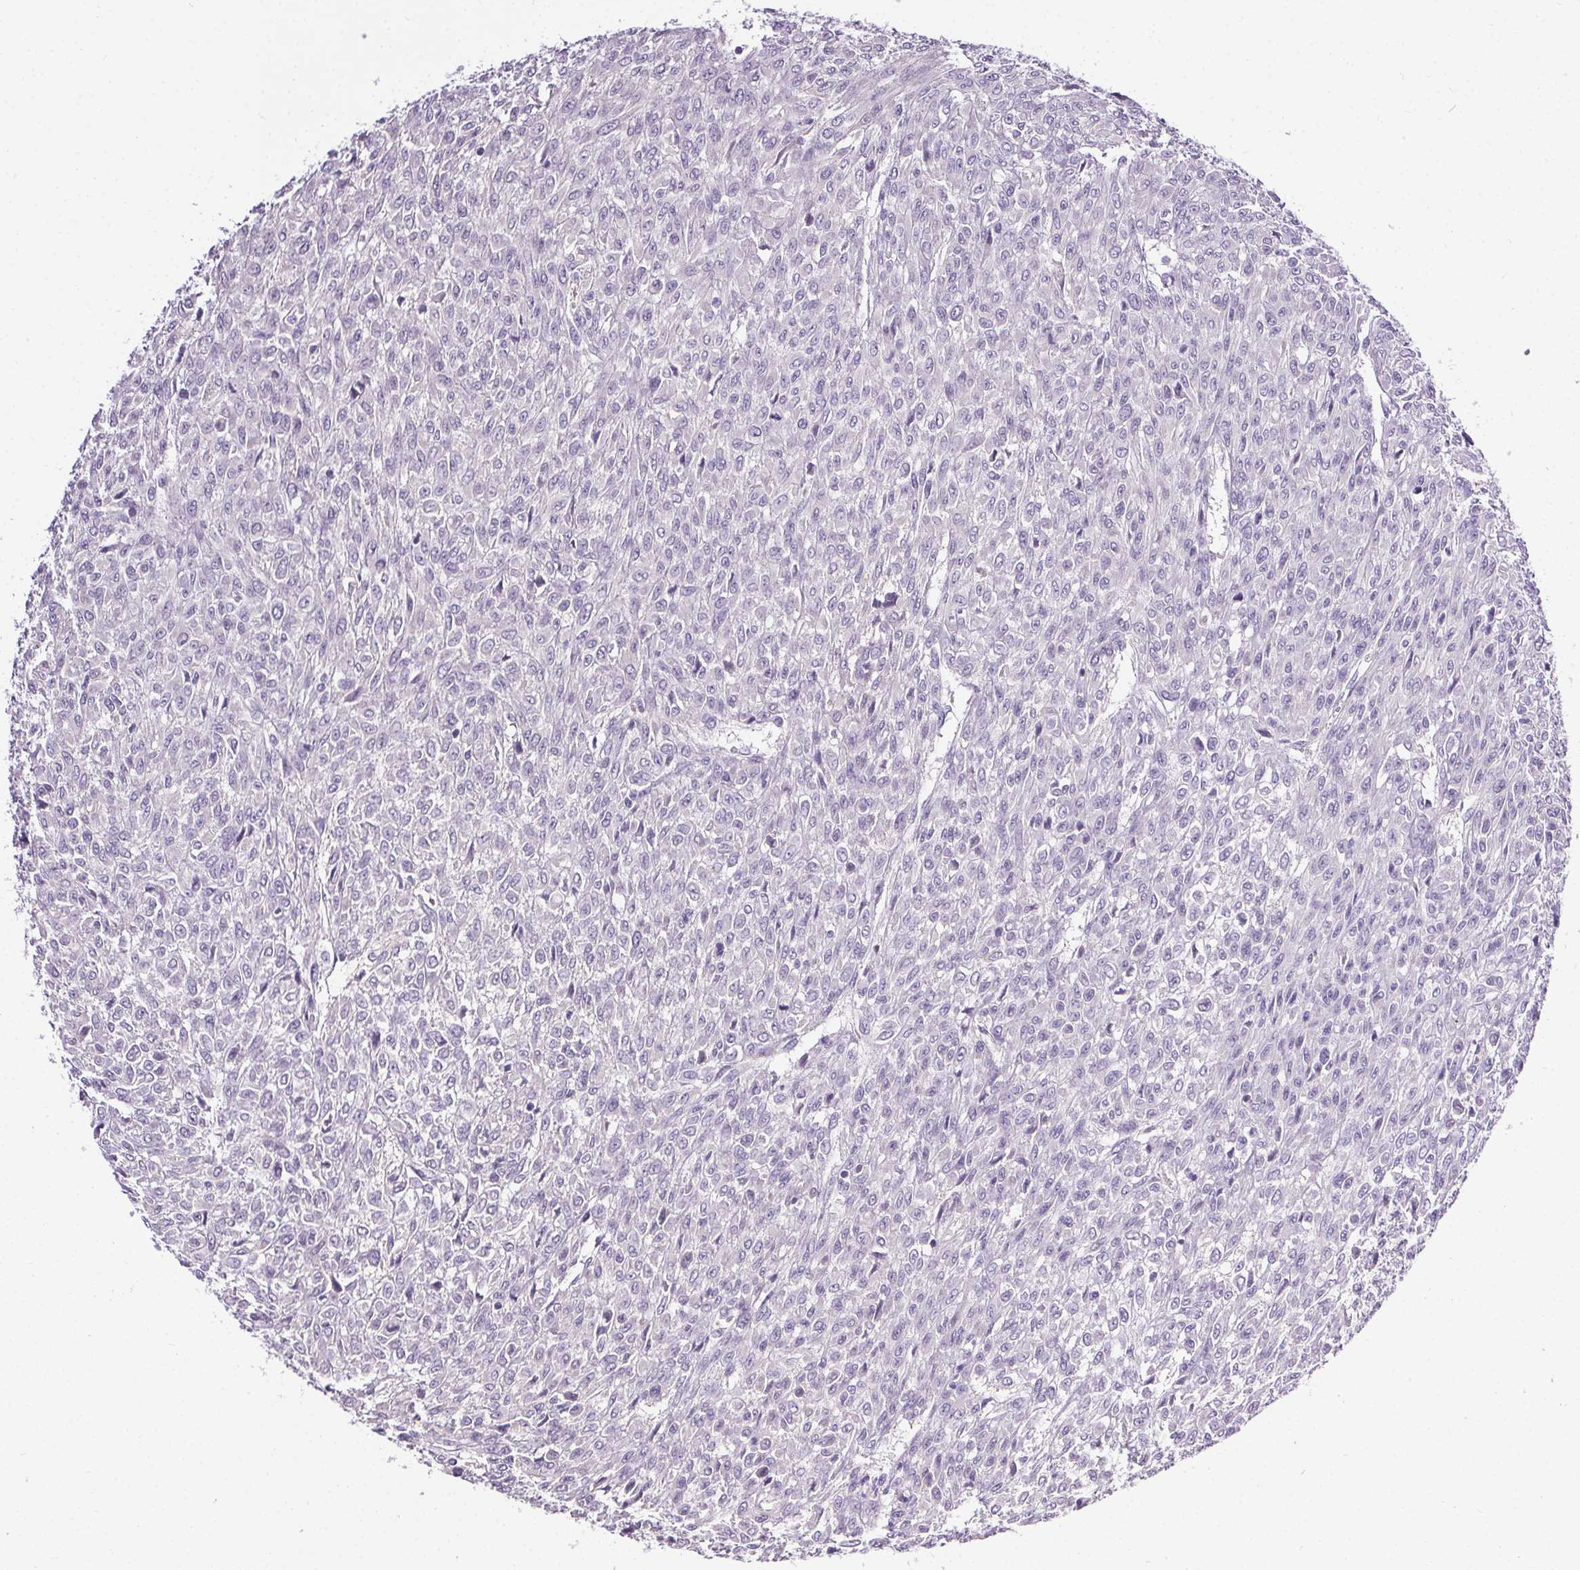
{"staining": {"intensity": "negative", "quantity": "none", "location": "none"}, "tissue": "renal cancer", "cell_type": "Tumor cells", "image_type": "cancer", "snomed": [{"axis": "morphology", "description": "Adenocarcinoma, NOS"}, {"axis": "topography", "description": "Kidney"}], "caption": "Human adenocarcinoma (renal) stained for a protein using immunohistochemistry displays no staining in tumor cells.", "gene": "ELAVL2", "patient": {"sex": "male", "age": 58}}